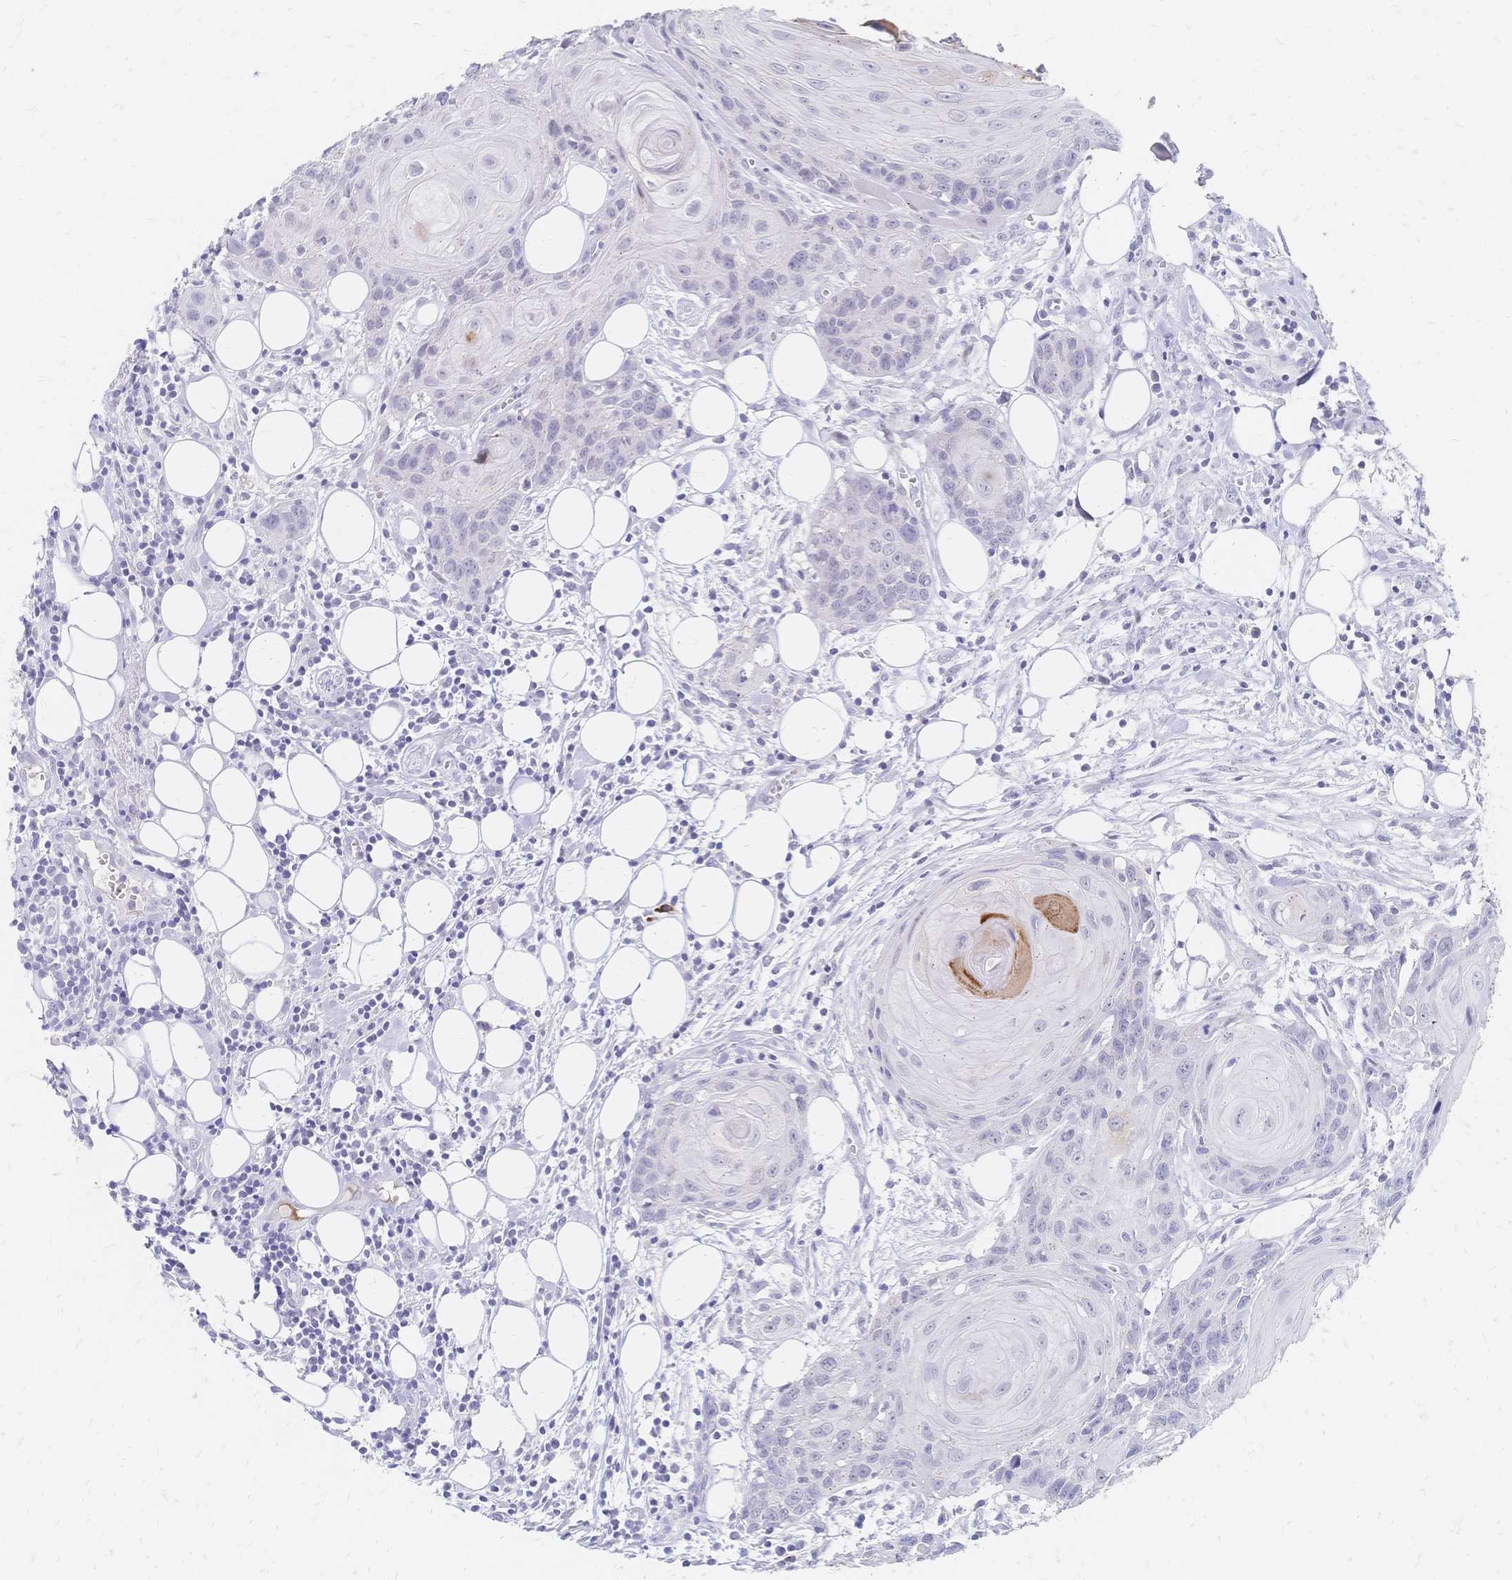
{"staining": {"intensity": "negative", "quantity": "none", "location": "none"}, "tissue": "head and neck cancer", "cell_type": "Tumor cells", "image_type": "cancer", "snomed": [{"axis": "morphology", "description": "Squamous cell carcinoma, NOS"}, {"axis": "topography", "description": "Oral tissue"}, {"axis": "topography", "description": "Head-Neck"}], "caption": "This is an immunohistochemistry photomicrograph of squamous cell carcinoma (head and neck). There is no staining in tumor cells.", "gene": "PSORS1C2", "patient": {"sex": "male", "age": 58}}